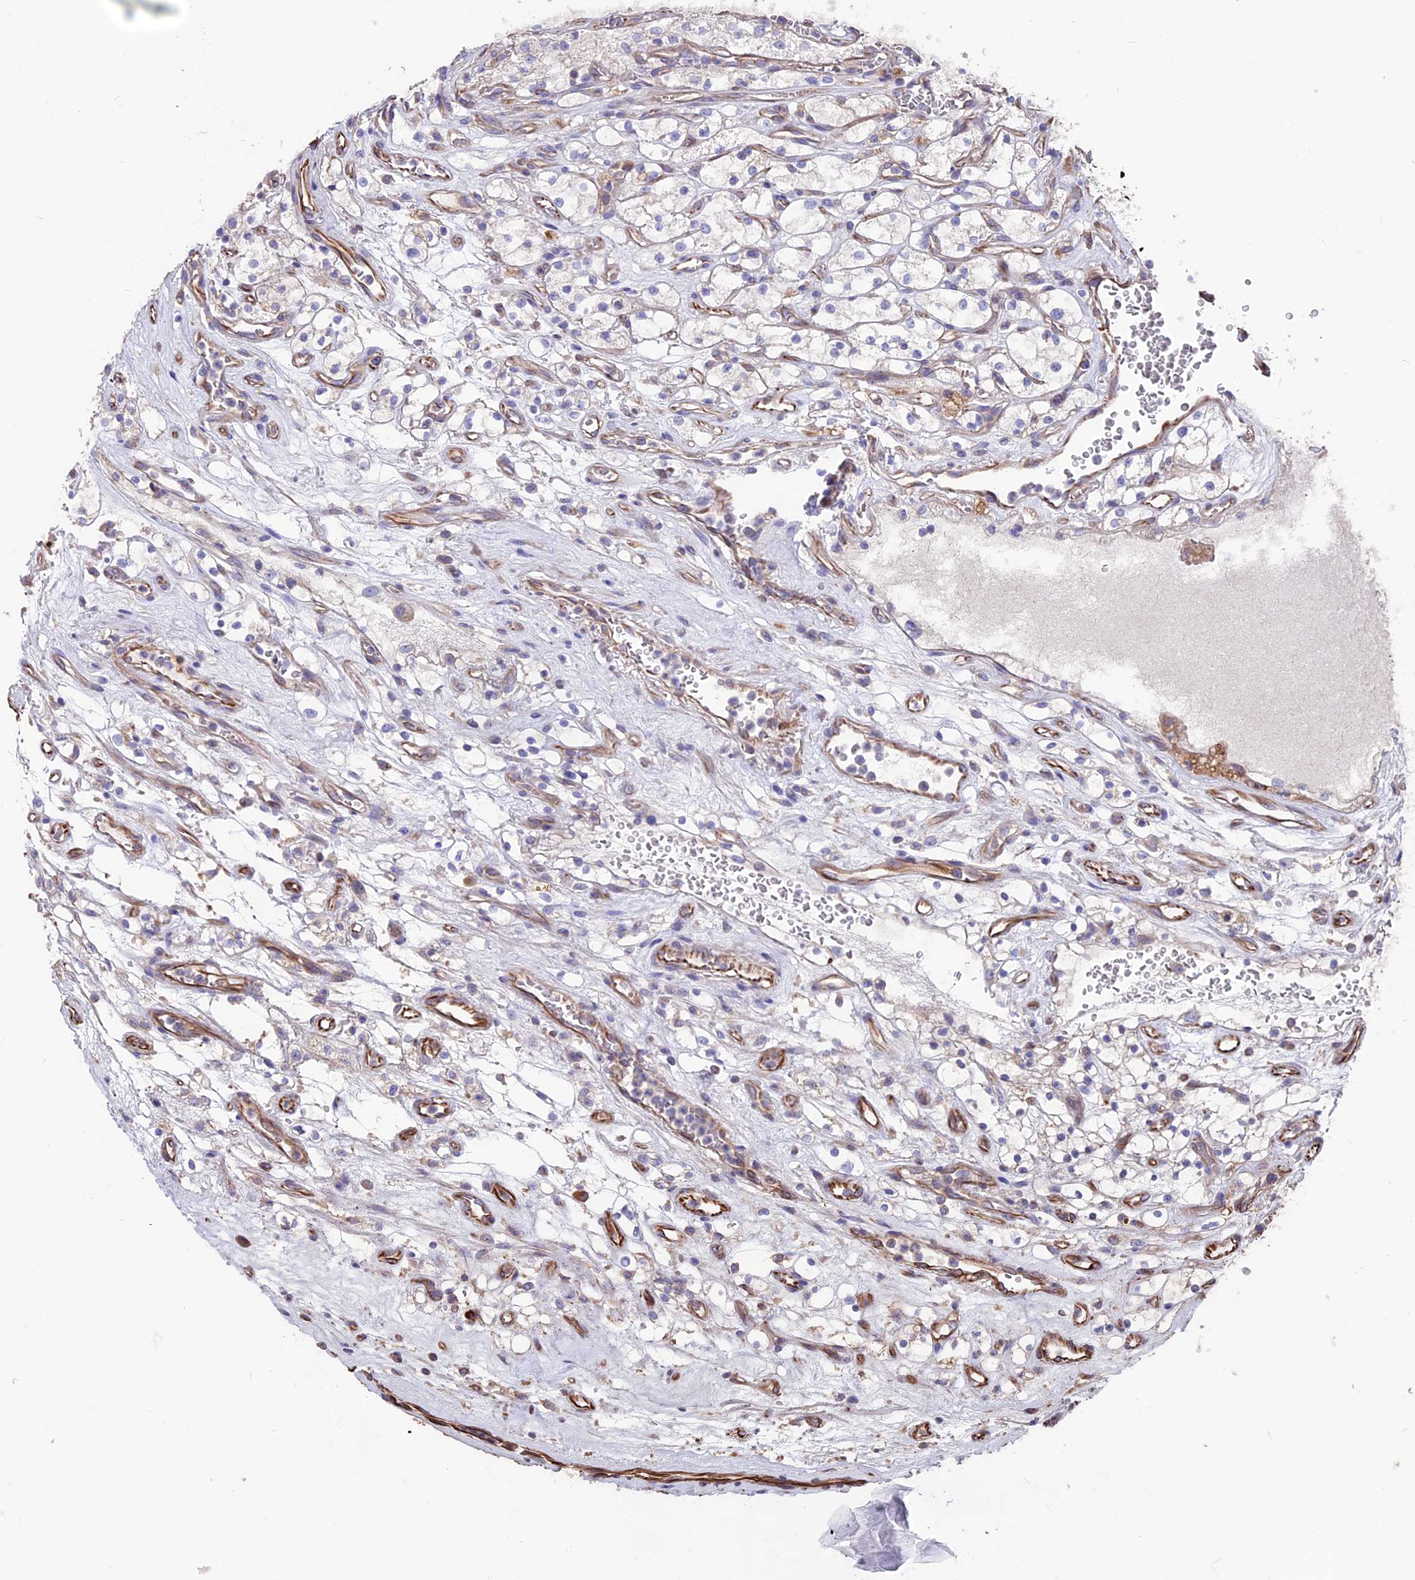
{"staining": {"intensity": "negative", "quantity": "none", "location": "none"}, "tissue": "renal cancer", "cell_type": "Tumor cells", "image_type": "cancer", "snomed": [{"axis": "morphology", "description": "Adenocarcinoma, NOS"}, {"axis": "topography", "description": "Kidney"}], "caption": "An immunohistochemistry (IHC) histopathology image of renal adenocarcinoma is shown. There is no staining in tumor cells of renal adenocarcinoma.", "gene": "SEH1L", "patient": {"sex": "female", "age": 69}}